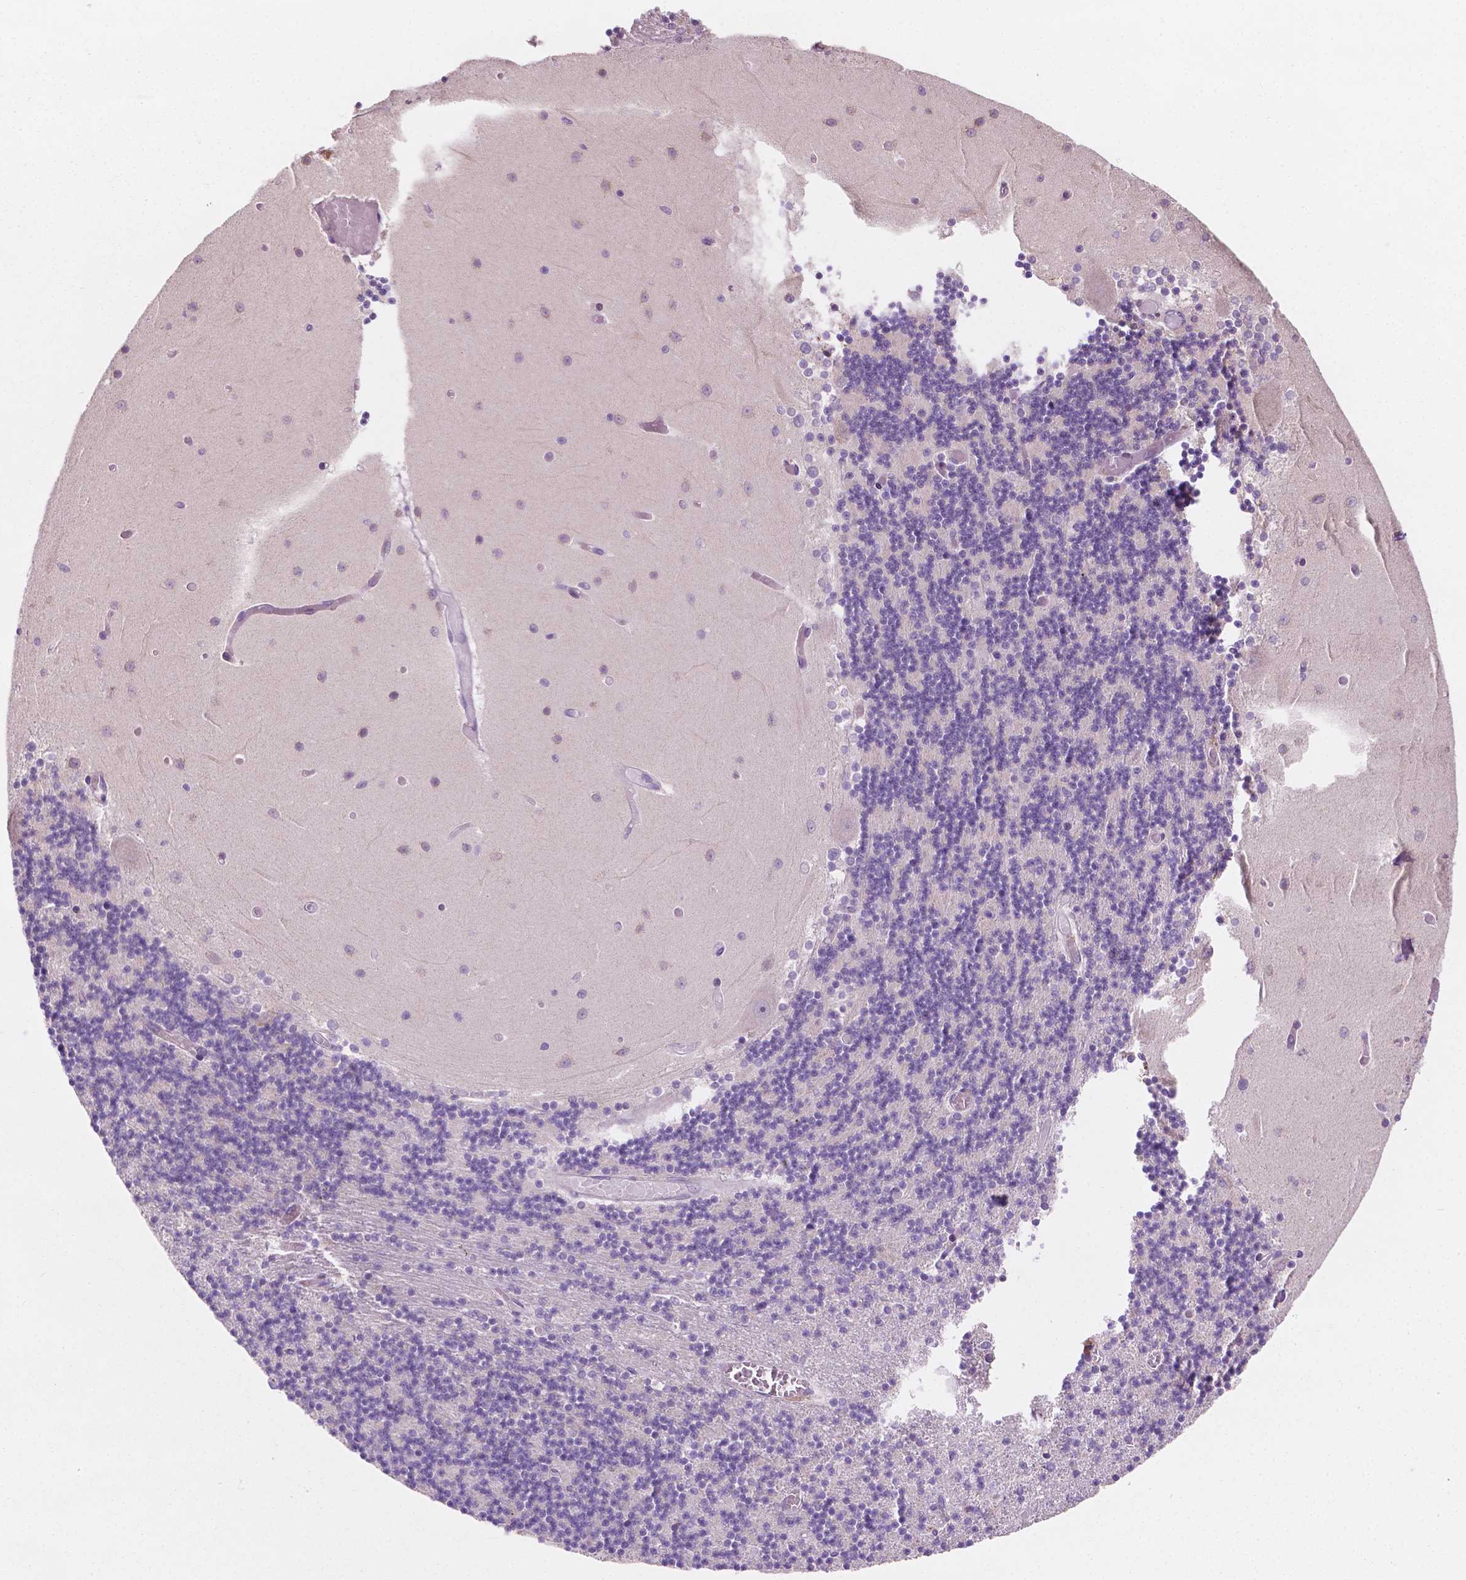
{"staining": {"intensity": "negative", "quantity": "none", "location": "none"}, "tissue": "cerebellum", "cell_type": "Cells in granular layer", "image_type": "normal", "snomed": [{"axis": "morphology", "description": "Normal tissue, NOS"}, {"axis": "topography", "description": "Cerebellum"}], "caption": "DAB immunohistochemical staining of benign cerebellum reveals no significant staining in cells in granular layer. Brightfield microscopy of immunohistochemistry stained with DAB (3,3'-diaminobenzidine) (brown) and hematoxylin (blue), captured at high magnification.", "gene": "LRP1B", "patient": {"sex": "female", "age": 28}}